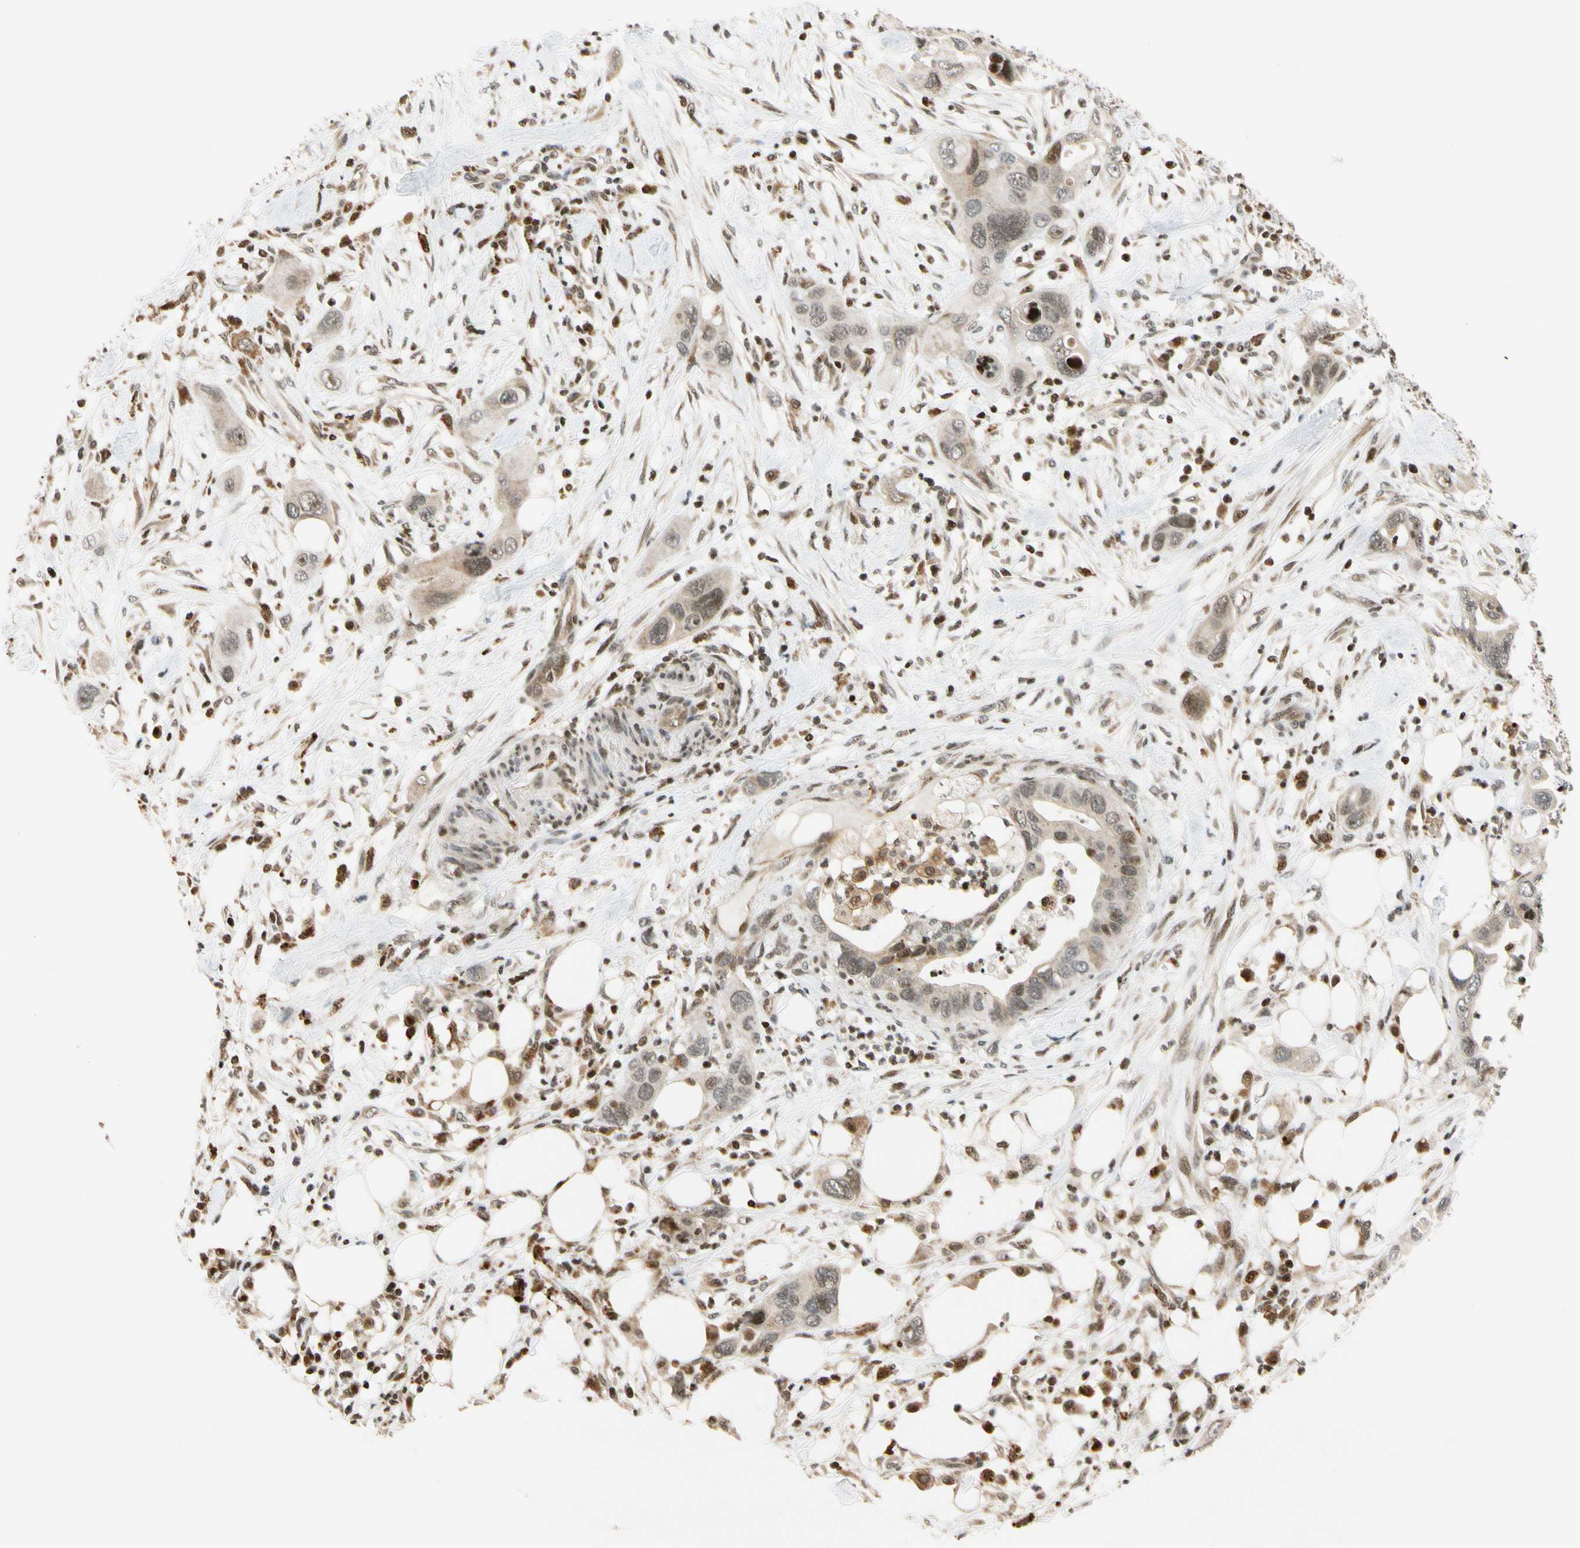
{"staining": {"intensity": "weak", "quantity": ">75%", "location": "cytoplasmic/membranous,nuclear"}, "tissue": "pancreatic cancer", "cell_type": "Tumor cells", "image_type": "cancer", "snomed": [{"axis": "morphology", "description": "Adenocarcinoma, NOS"}, {"axis": "topography", "description": "Pancreas"}], "caption": "IHC (DAB (3,3'-diaminobenzidine)) staining of human pancreatic cancer (adenocarcinoma) exhibits weak cytoplasmic/membranous and nuclear protein staining in approximately >75% of tumor cells. The staining is performed using DAB brown chromogen to label protein expression. The nuclei are counter-stained blue using hematoxylin.", "gene": "CDK7", "patient": {"sex": "female", "age": 71}}